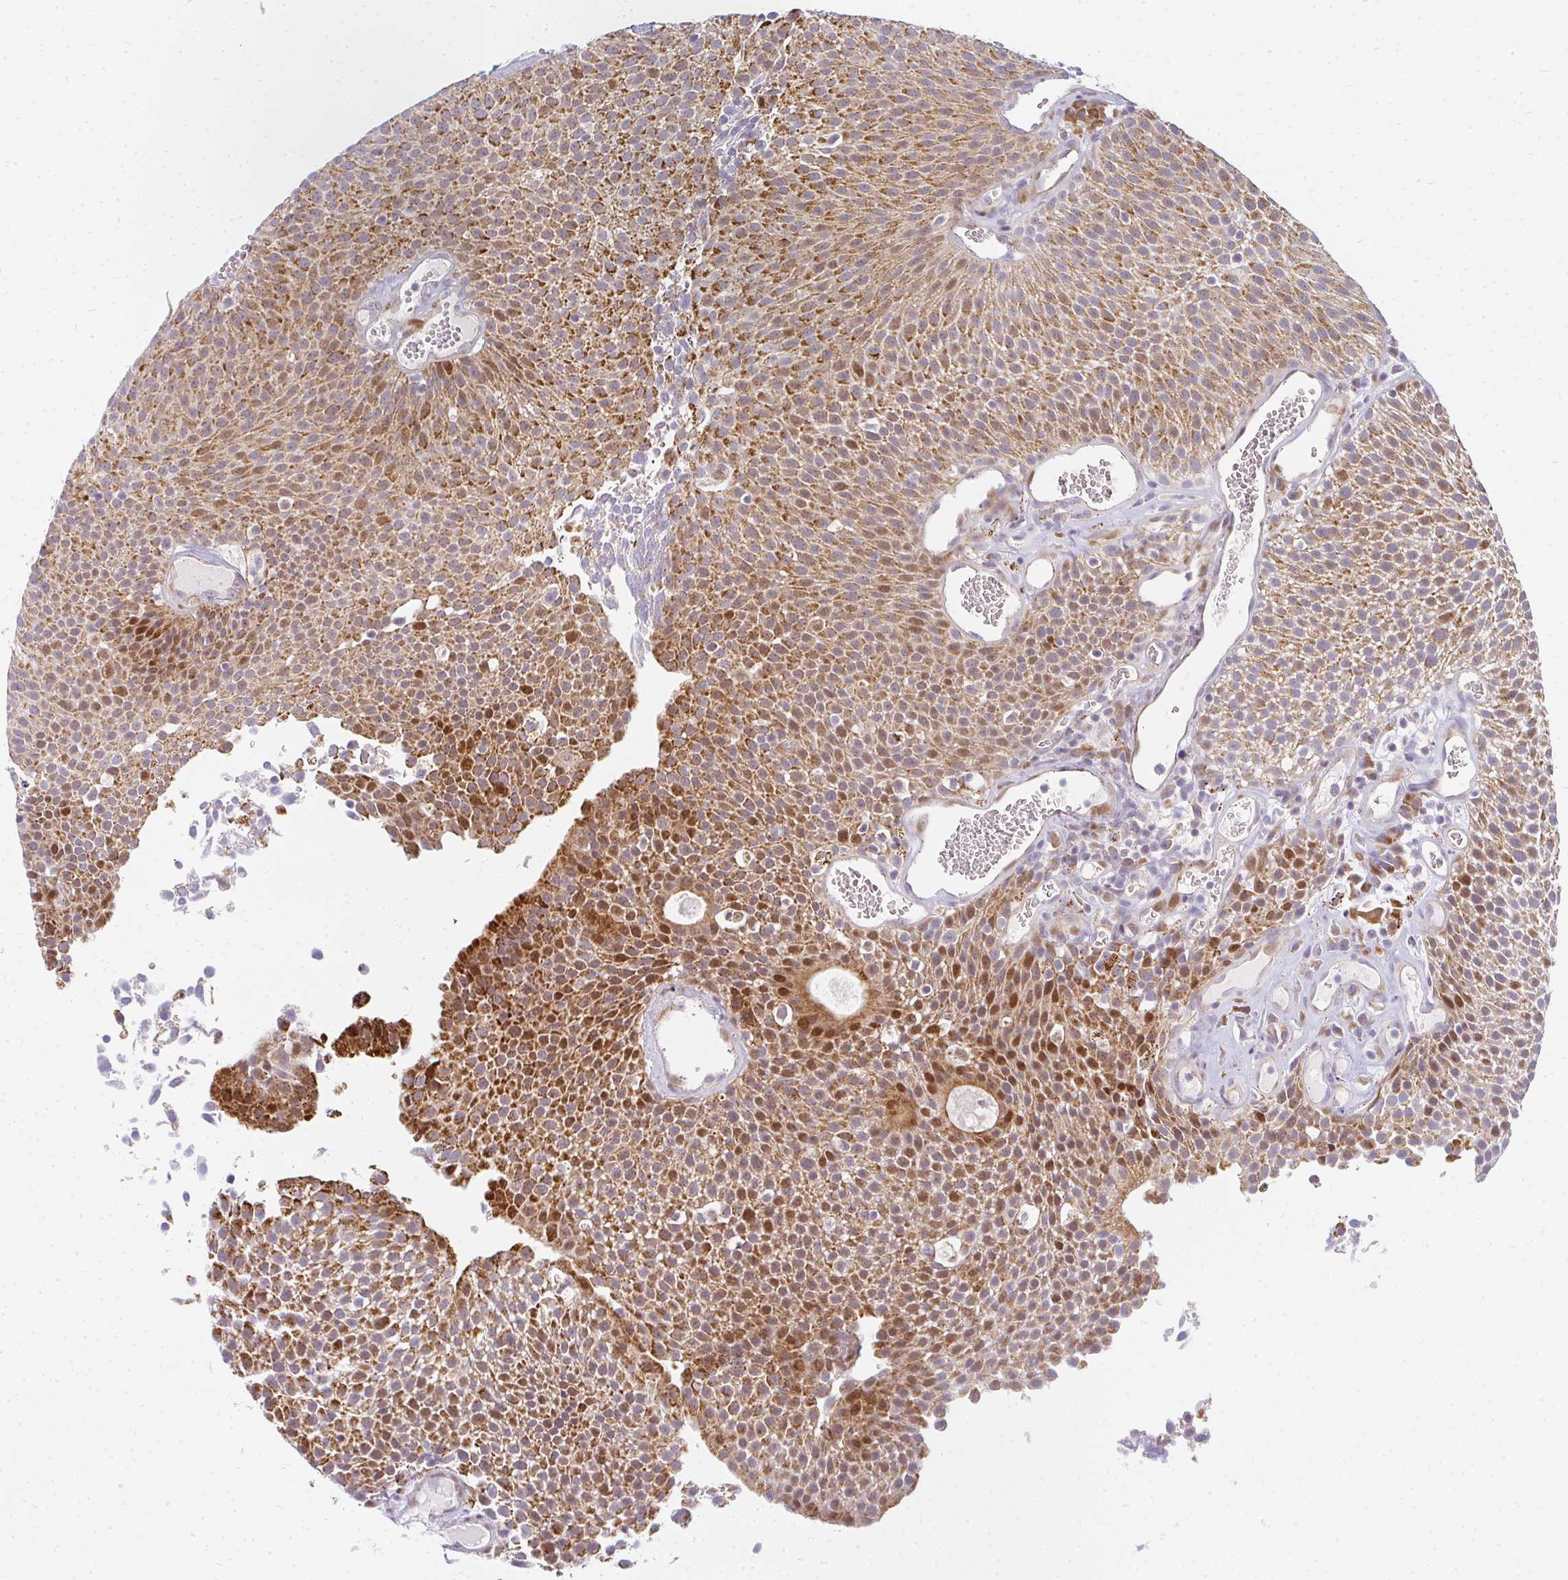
{"staining": {"intensity": "strong", "quantity": ">75%", "location": "cytoplasmic/membranous,nuclear"}, "tissue": "urothelial cancer", "cell_type": "Tumor cells", "image_type": "cancer", "snomed": [{"axis": "morphology", "description": "Urothelial carcinoma, Low grade"}, {"axis": "topography", "description": "Urinary bladder"}], "caption": "The histopathology image demonstrates a brown stain indicating the presence of a protein in the cytoplasmic/membranous and nuclear of tumor cells in urothelial cancer. (IHC, brightfield microscopy, high magnification).", "gene": "PLA2G5", "patient": {"sex": "female", "age": 79}}